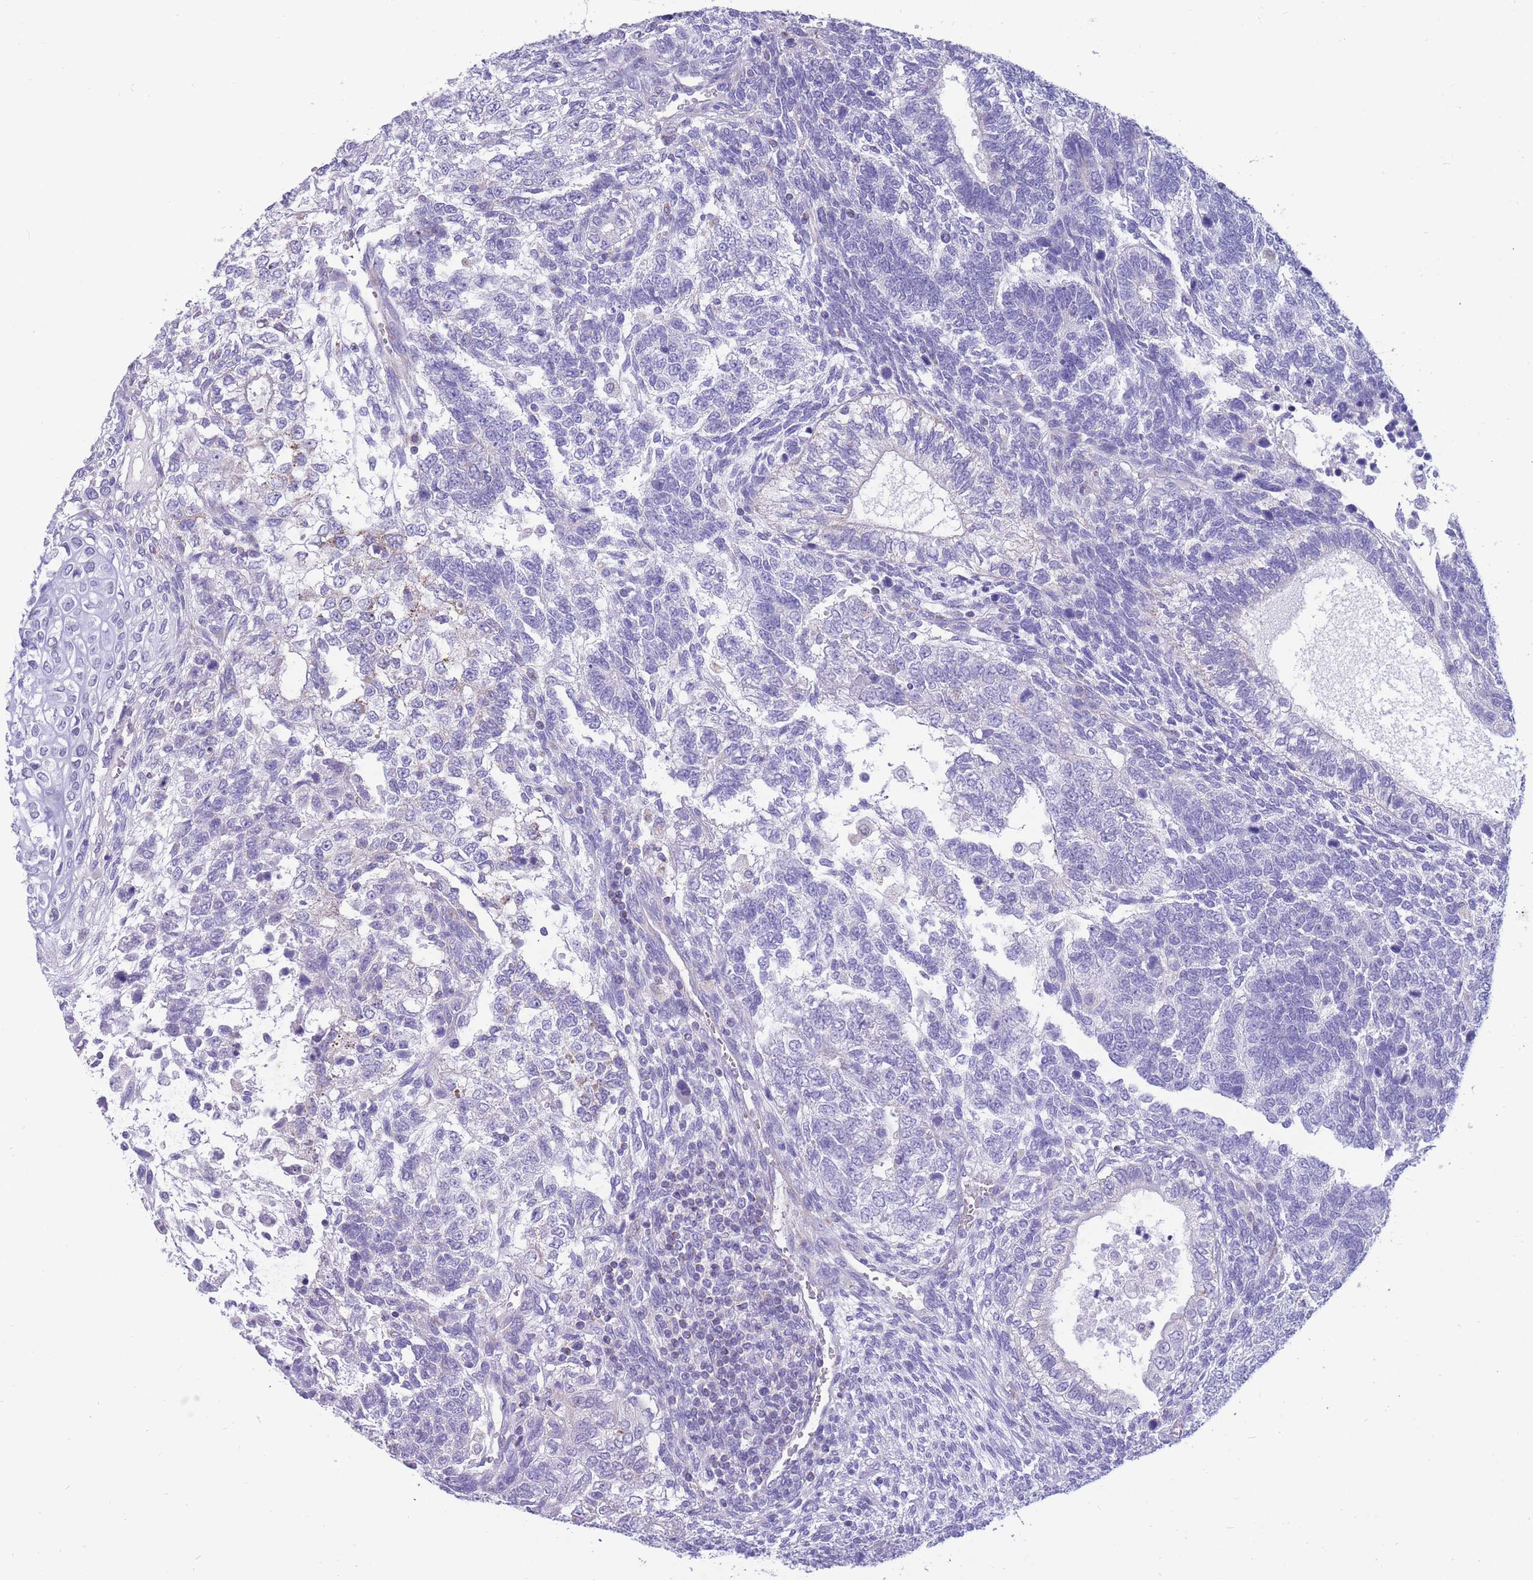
{"staining": {"intensity": "negative", "quantity": "none", "location": "none"}, "tissue": "testis cancer", "cell_type": "Tumor cells", "image_type": "cancer", "snomed": [{"axis": "morphology", "description": "Carcinoma, Embryonal, NOS"}, {"axis": "topography", "description": "Testis"}], "caption": "A photomicrograph of human testis cancer (embryonal carcinoma) is negative for staining in tumor cells.", "gene": "INTS2", "patient": {"sex": "male", "age": 23}}